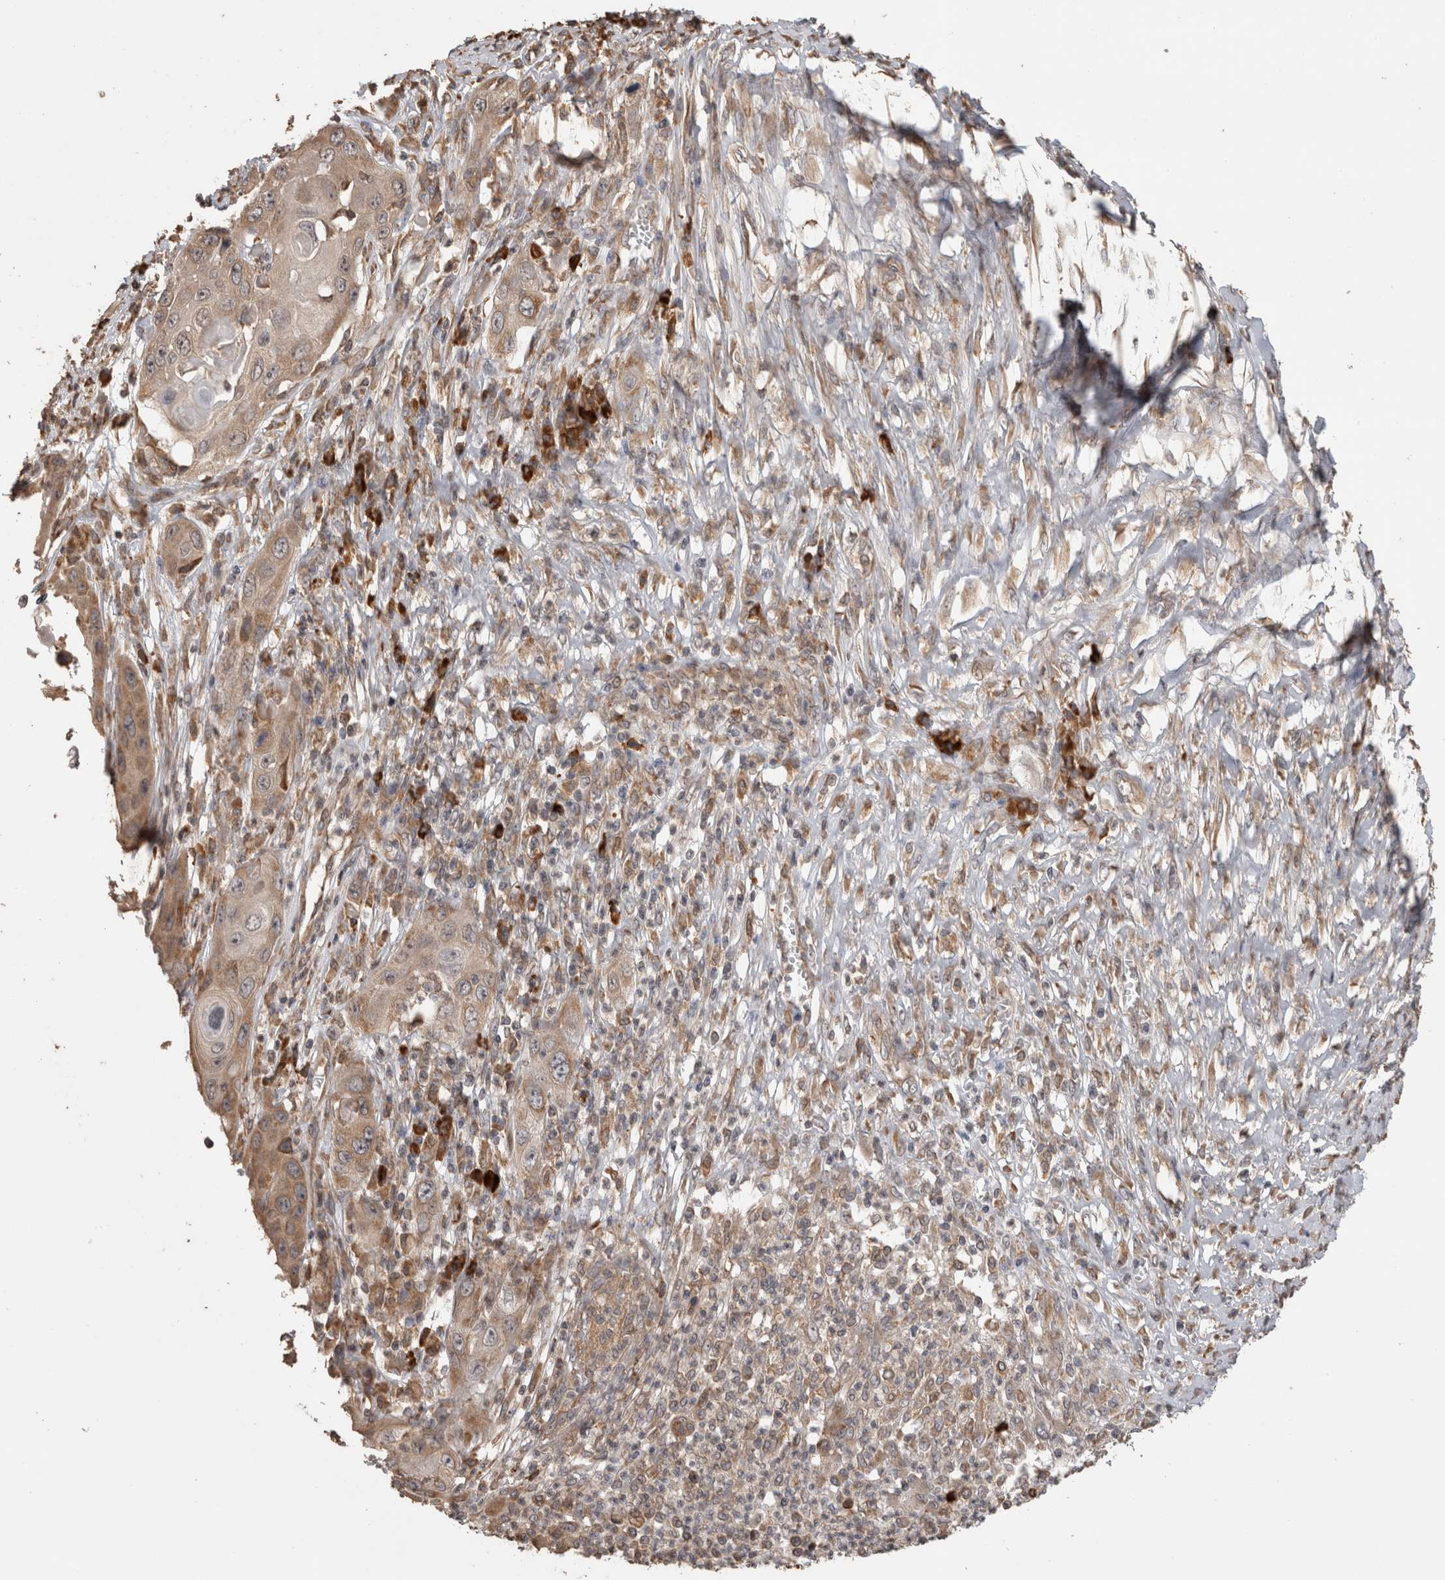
{"staining": {"intensity": "weak", "quantity": "25%-75%", "location": "cytoplasmic/membranous"}, "tissue": "skin cancer", "cell_type": "Tumor cells", "image_type": "cancer", "snomed": [{"axis": "morphology", "description": "Squamous cell carcinoma, NOS"}, {"axis": "topography", "description": "Skin"}], "caption": "Approximately 25%-75% of tumor cells in squamous cell carcinoma (skin) exhibit weak cytoplasmic/membranous protein staining as visualized by brown immunohistochemical staining.", "gene": "TBCE", "patient": {"sex": "male", "age": 55}}